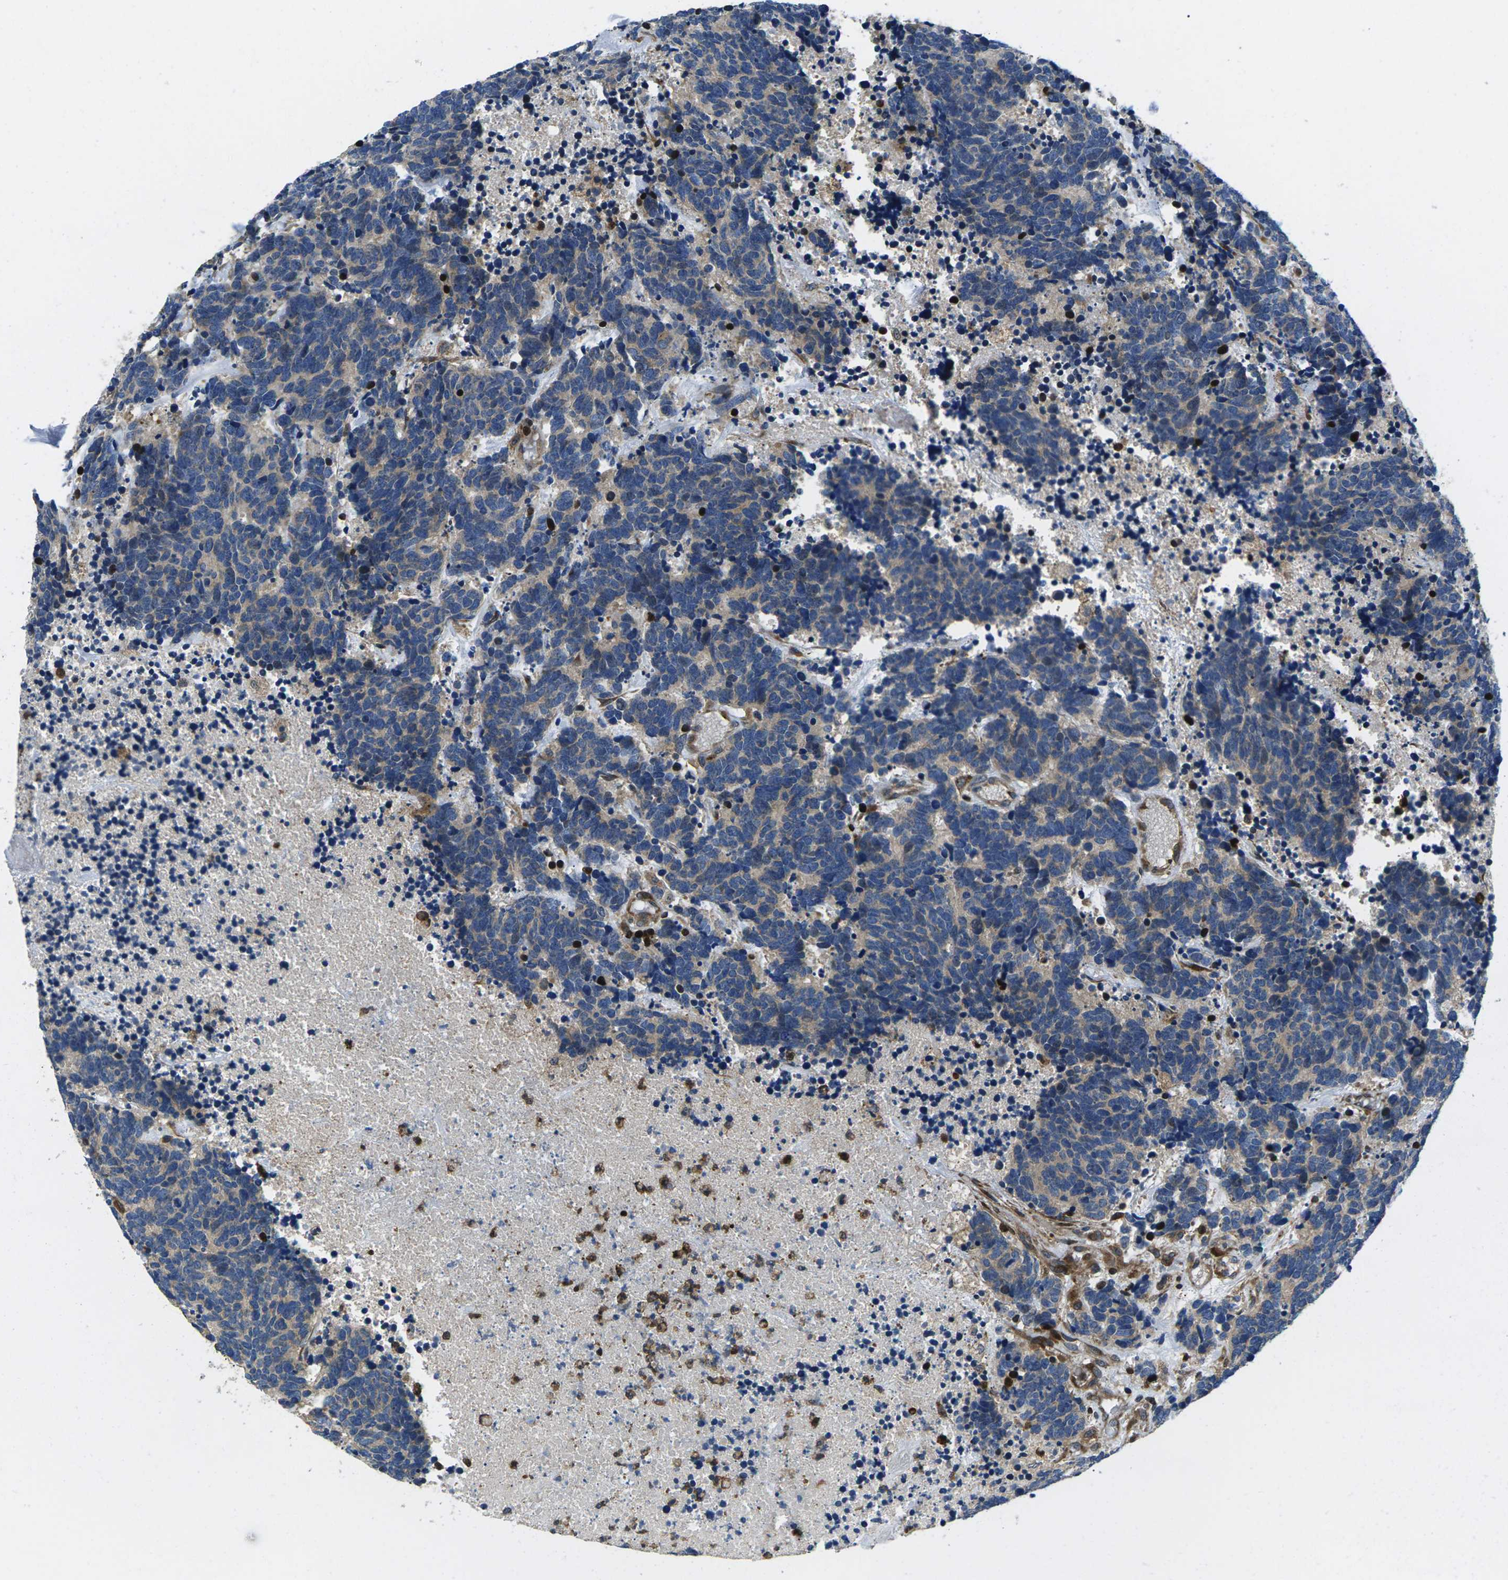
{"staining": {"intensity": "weak", "quantity": ">75%", "location": "cytoplasmic/membranous"}, "tissue": "carcinoid", "cell_type": "Tumor cells", "image_type": "cancer", "snomed": [{"axis": "morphology", "description": "Carcinoma, NOS"}, {"axis": "morphology", "description": "Carcinoid, malignant, NOS"}, {"axis": "topography", "description": "Urinary bladder"}], "caption": "IHC photomicrograph of neoplastic tissue: carcinoma stained using immunohistochemistry demonstrates low levels of weak protein expression localized specifically in the cytoplasmic/membranous of tumor cells, appearing as a cytoplasmic/membranous brown color.", "gene": "PLCE1", "patient": {"sex": "male", "age": 57}}